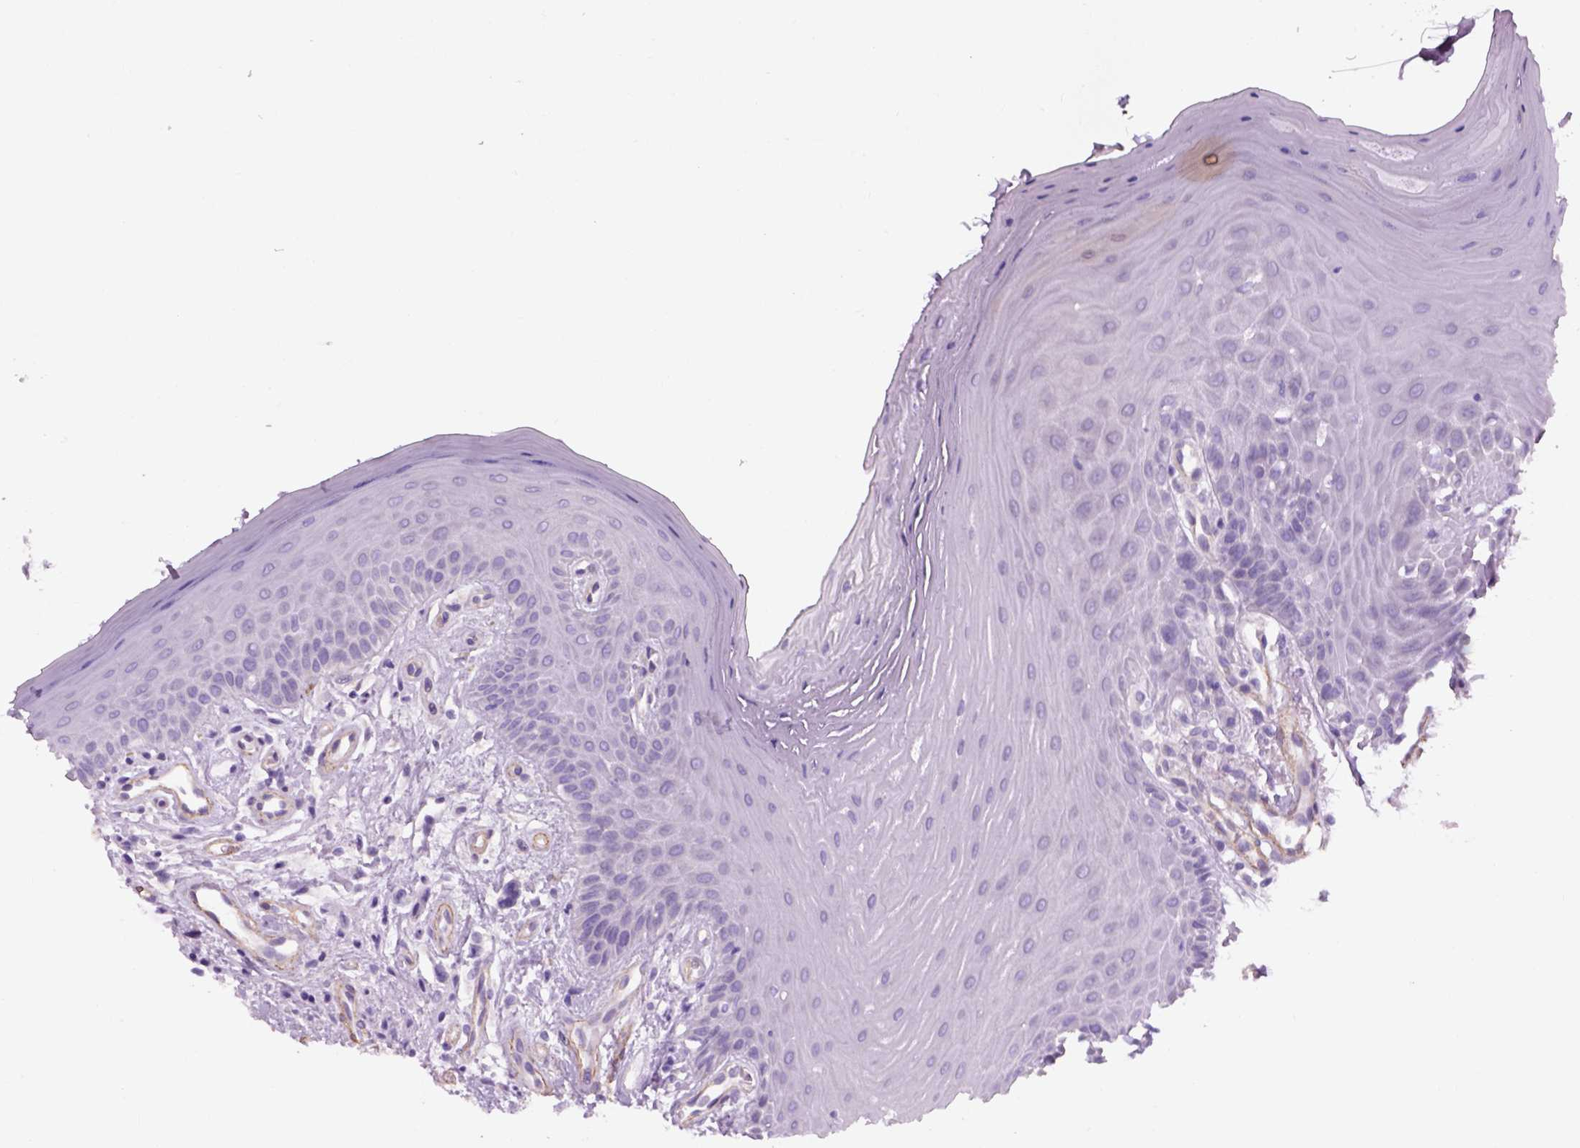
{"staining": {"intensity": "negative", "quantity": "none", "location": "none"}, "tissue": "oral mucosa", "cell_type": "Squamous epithelial cells", "image_type": "normal", "snomed": [{"axis": "morphology", "description": "Normal tissue, NOS"}, {"axis": "morphology", "description": "Normal morphology"}, {"axis": "topography", "description": "Oral tissue"}], "caption": "Protein analysis of unremarkable oral mucosa displays no significant positivity in squamous epithelial cells.", "gene": "FAM161A", "patient": {"sex": "female", "age": 76}}